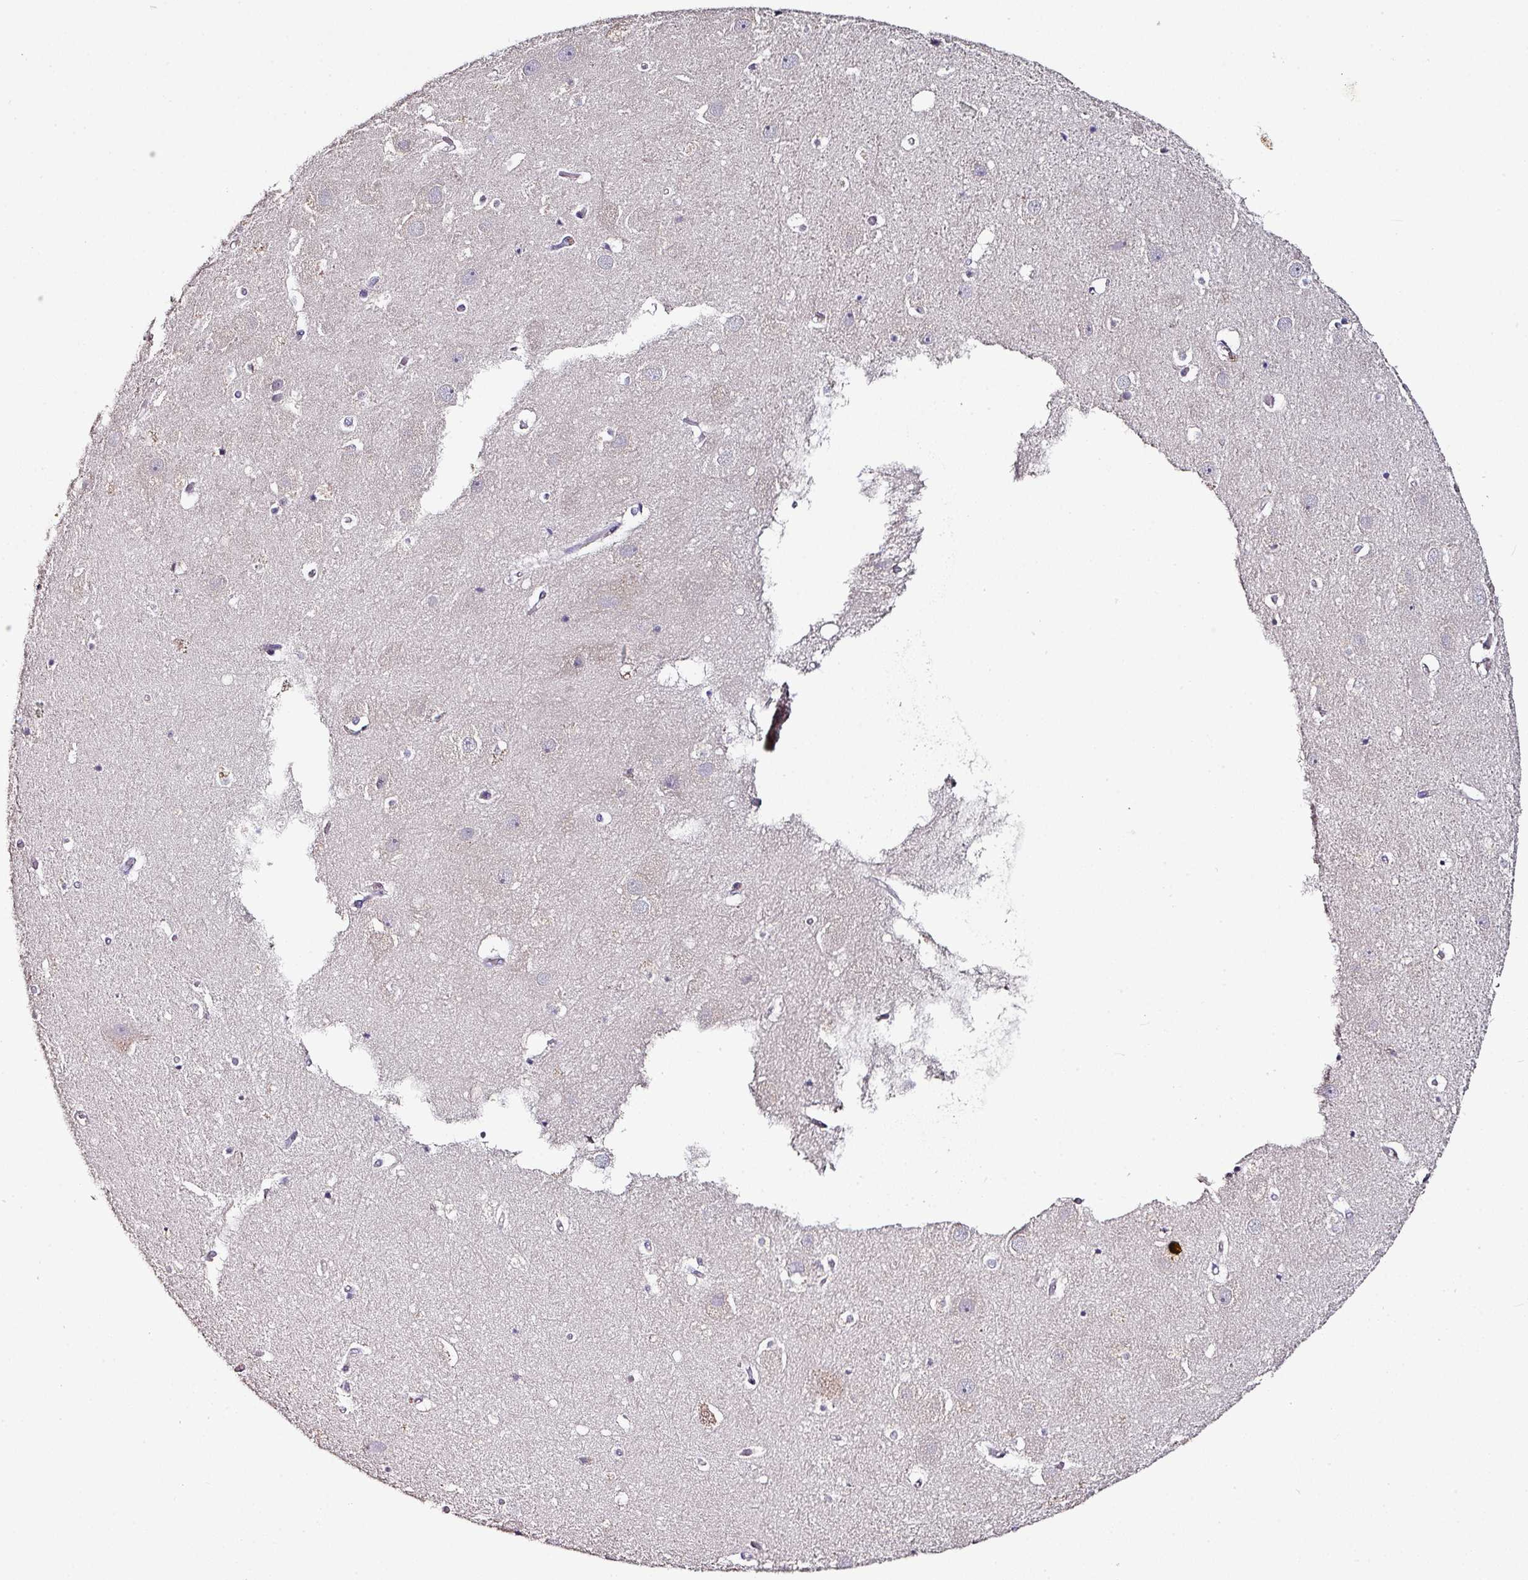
{"staining": {"intensity": "negative", "quantity": "none", "location": "none"}, "tissue": "hippocampus", "cell_type": "Glial cells", "image_type": "normal", "snomed": [{"axis": "morphology", "description": "Normal tissue, NOS"}, {"axis": "topography", "description": "Hippocampus"}], "caption": "The micrograph reveals no significant positivity in glial cells of hippocampus.", "gene": "SKIC2", "patient": {"sex": "female", "age": 52}}